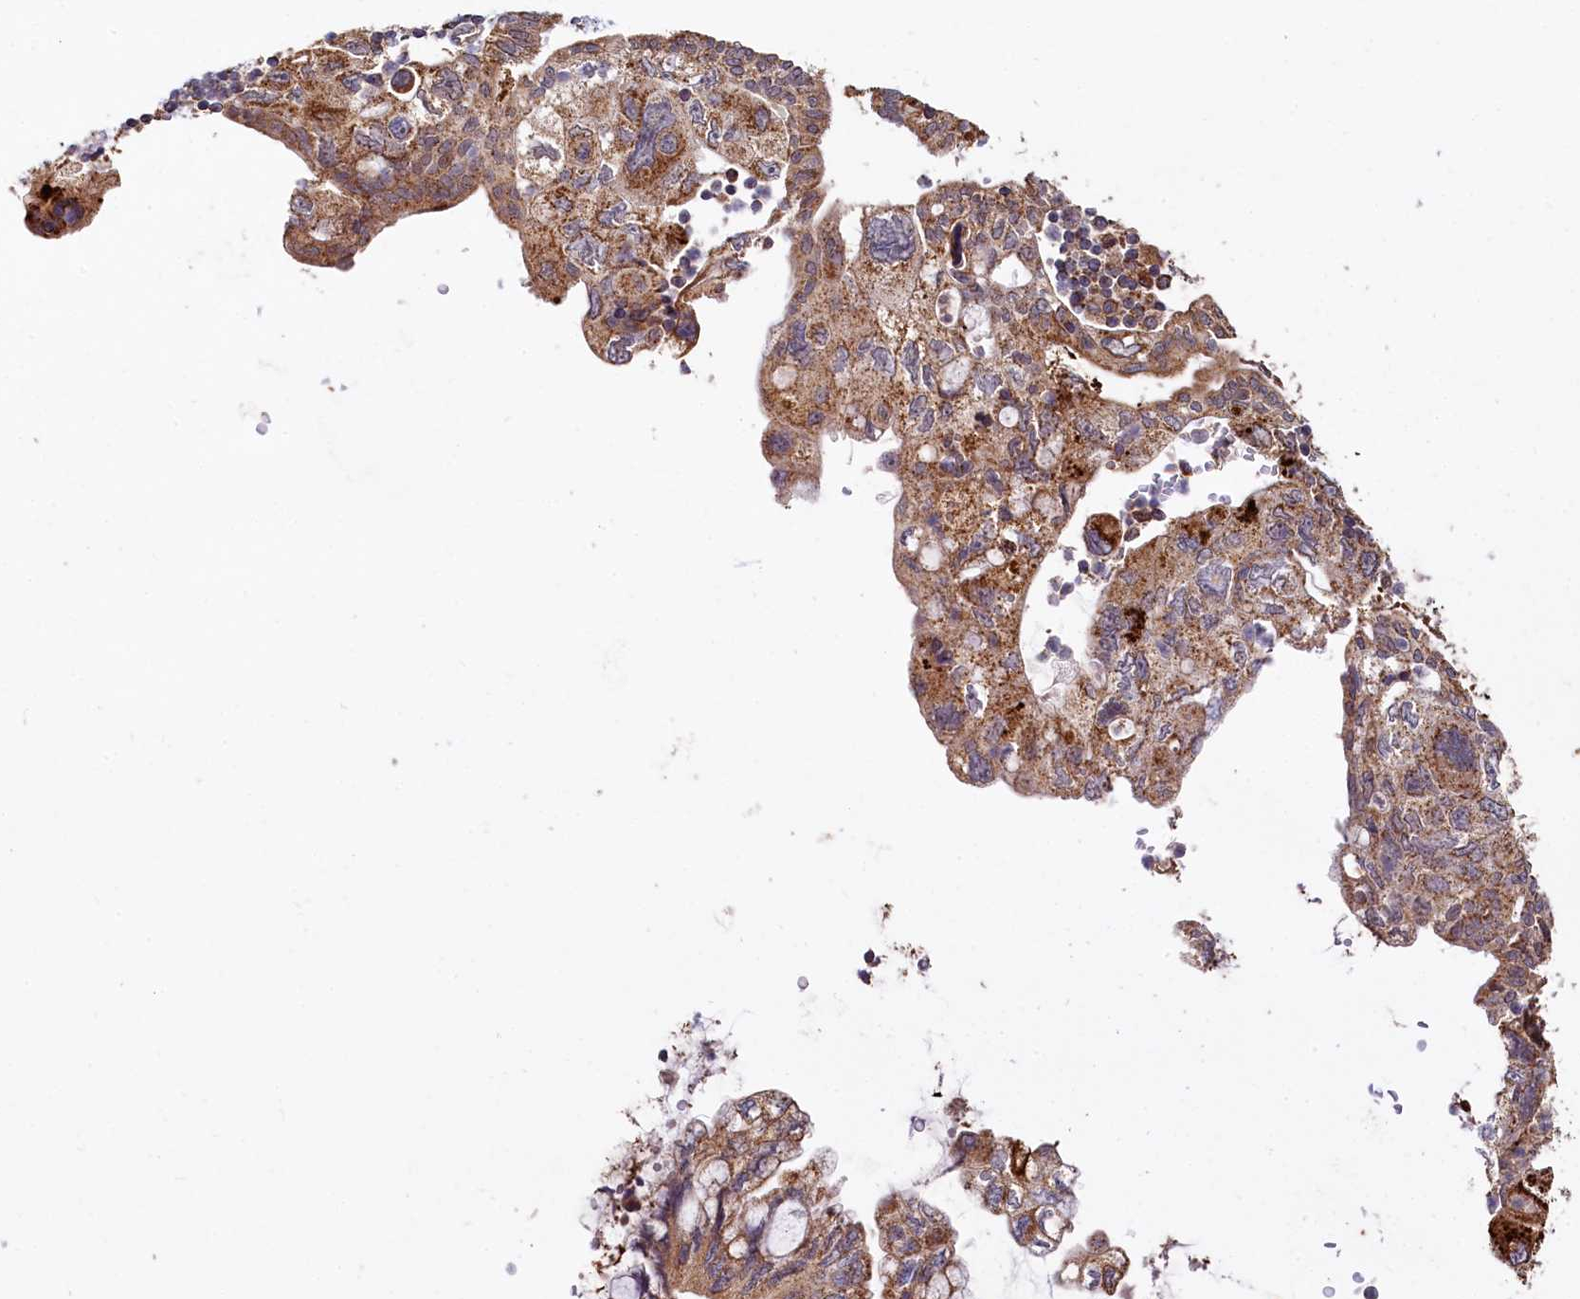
{"staining": {"intensity": "moderate", "quantity": ">75%", "location": "cytoplasmic/membranous"}, "tissue": "pancreatic cancer", "cell_type": "Tumor cells", "image_type": "cancer", "snomed": [{"axis": "morphology", "description": "Adenocarcinoma, NOS"}, {"axis": "topography", "description": "Pancreas"}], "caption": "Protein staining reveals moderate cytoplasmic/membranous staining in approximately >75% of tumor cells in pancreatic cancer (adenocarcinoma).", "gene": "SPRYD3", "patient": {"sex": "female", "age": 73}}